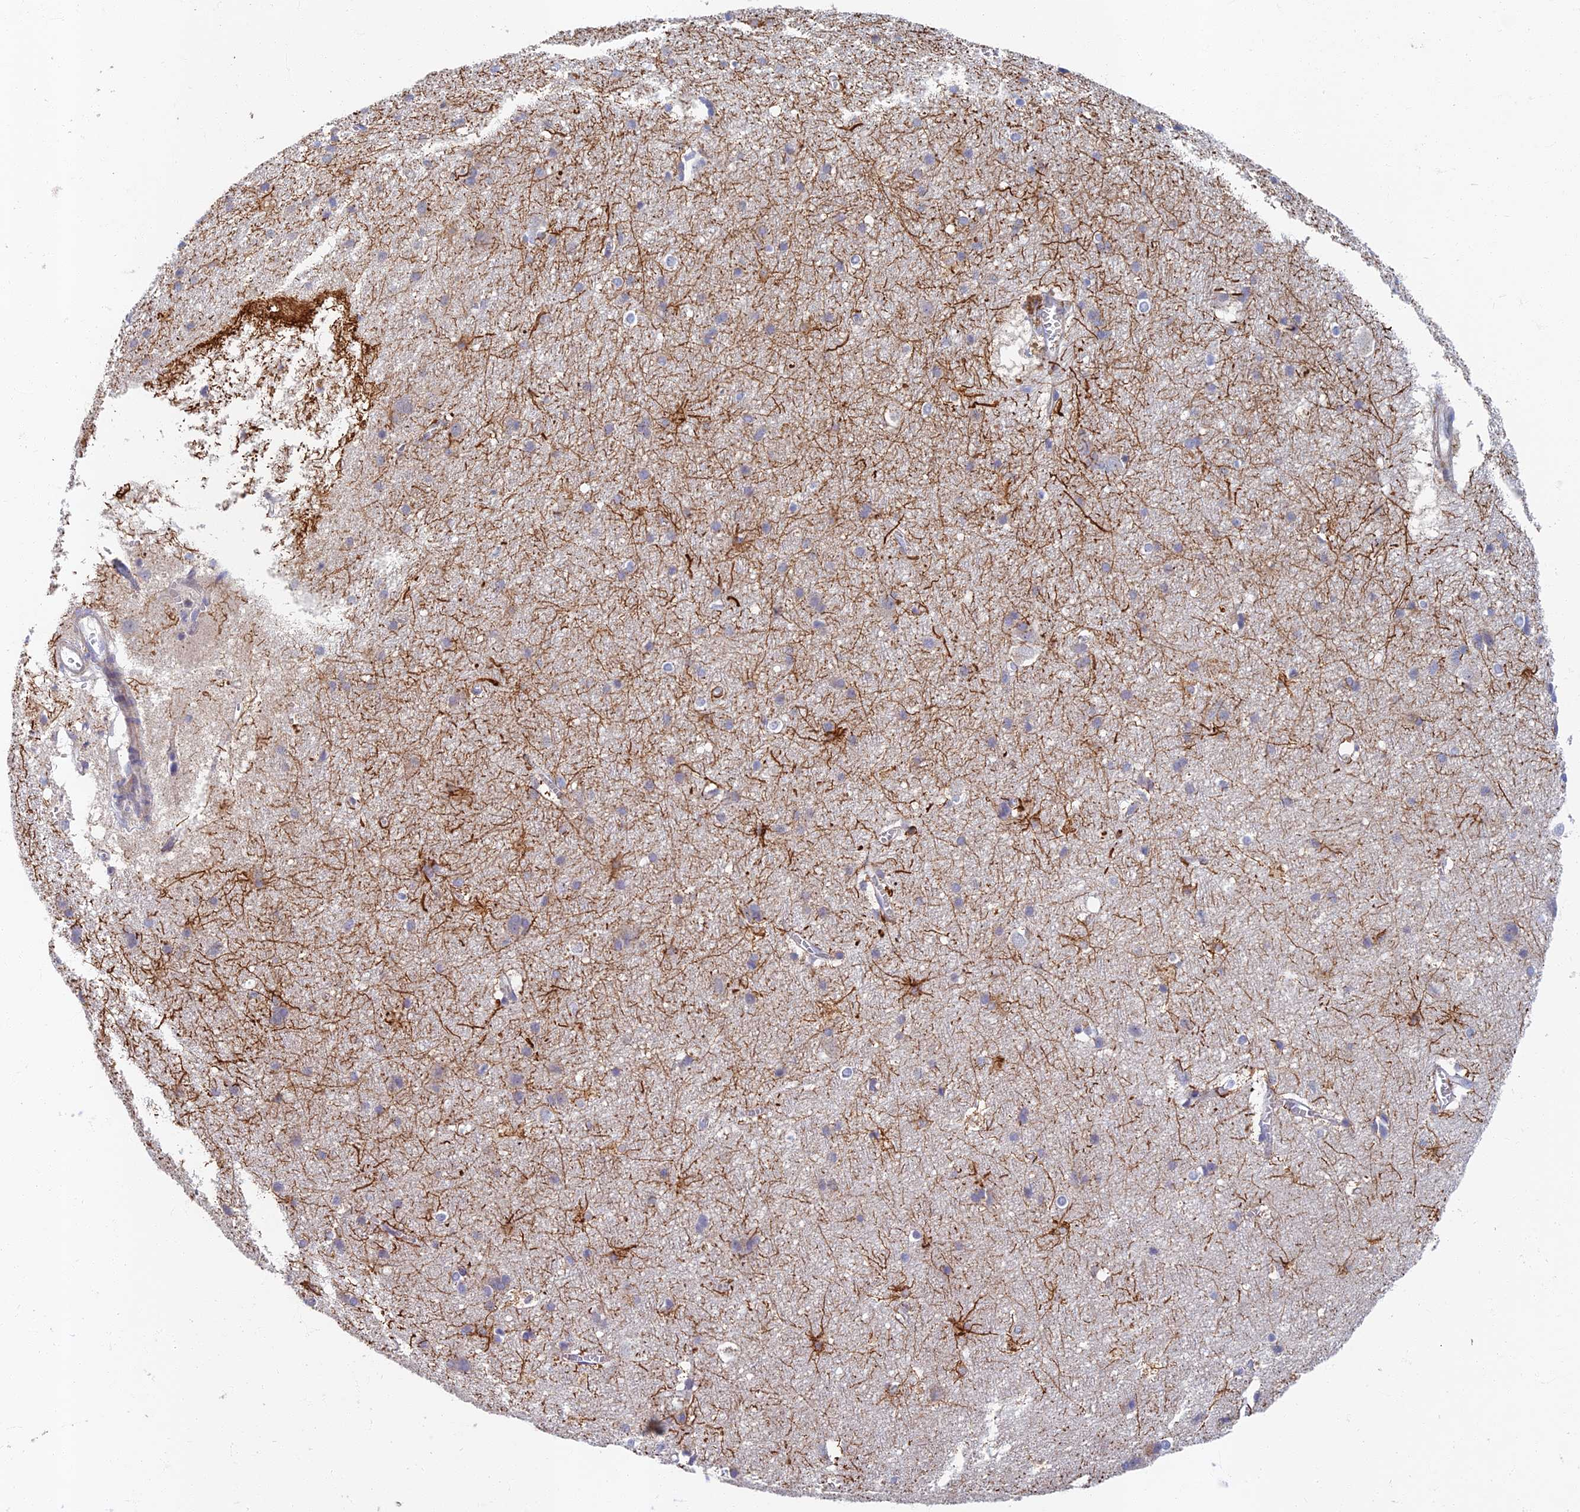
{"staining": {"intensity": "negative", "quantity": "none", "location": "none"}, "tissue": "cerebral cortex", "cell_type": "Endothelial cells", "image_type": "normal", "snomed": [{"axis": "morphology", "description": "Normal tissue, NOS"}, {"axis": "topography", "description": "Cerebral cortex"}], "caption": "Immunohistochemistry histopathology image of unremarkable cerebral cortex: human cerebral cortex stained with DAB reveals no significant protein staining in endothelial cells. Brightfield microscopy of immunohistochemistry stained with DAB (3,3'-diaminobenzidine) (brown) and hematoxylin (blue), captured at high magnification.", "gene": "SOGA1", "patient": {"sex": "male", "age": 54}}